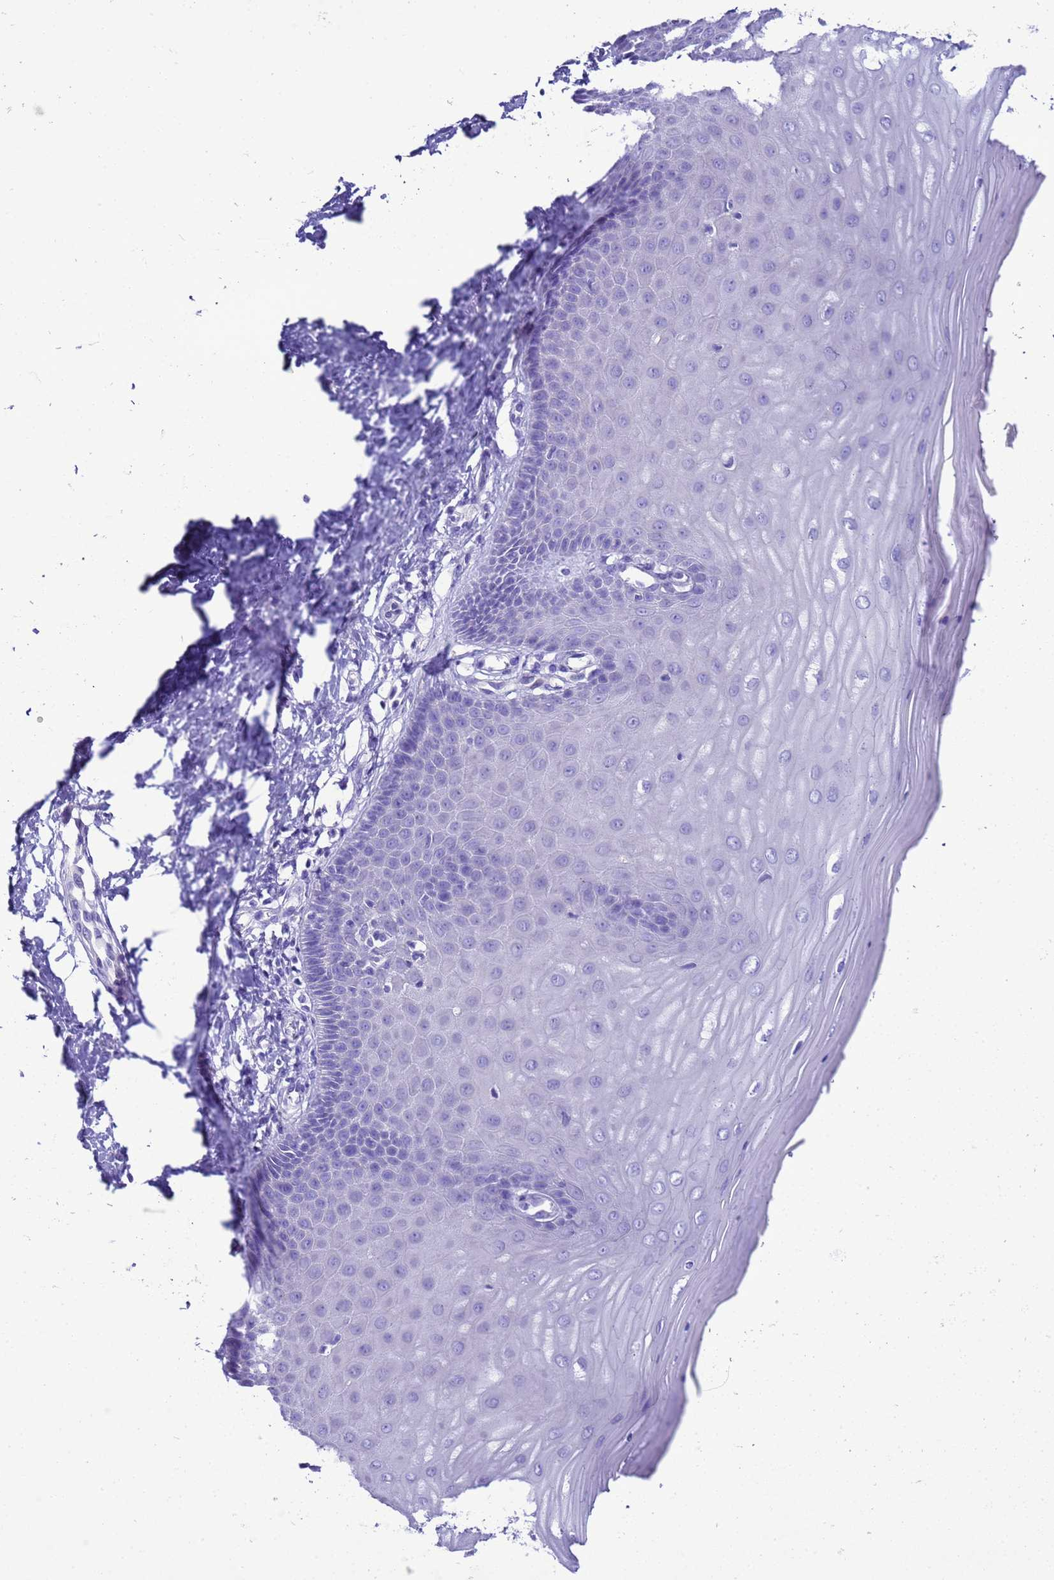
{"staining": {"intensity": "negative", "quantity": "none", "location": "none"}, "tissue": "cervix", "cell_type": "Glandular cells", "image_type": "normal", "snomed": [{"axis": "morphology", "description": "Normal tissue, NOS"}, {"axis": "topography", "description": "Cervix"}], "caption": "The photomicrograph demonstrates no significant expression in glandular cells of cervix.", "gene": "BEST2", "patient": {"sex": "female", "age": 55}}